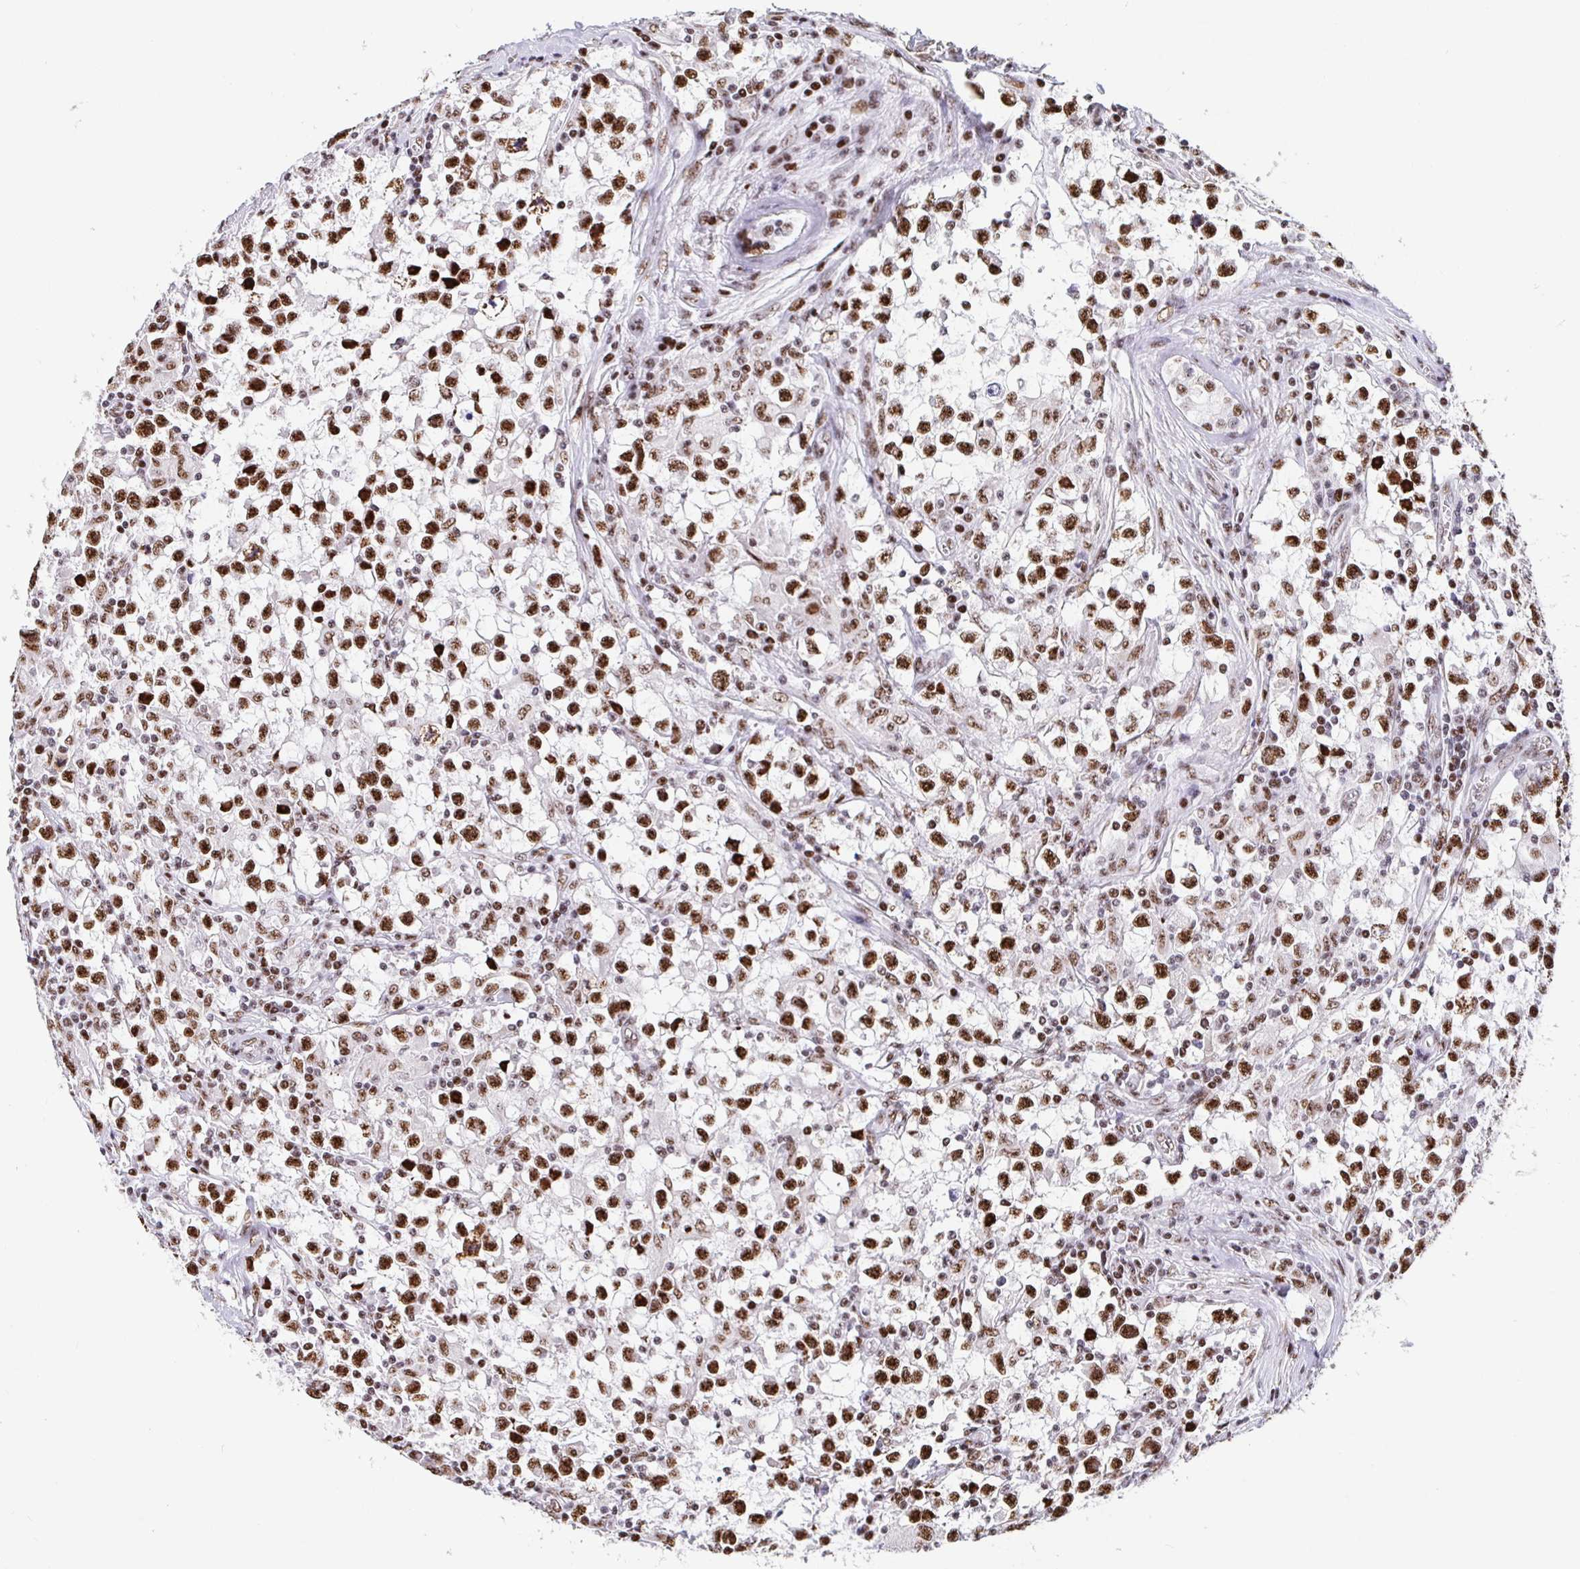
{"staining": {"intensity": "moderate", "quantity": ">75%", "location": "nuclear"}, "tissue": "testis cancer", "cell_type": "Tumor cells", "image_type": "cancer", "snomed": [{"axis": "morphology", "description": "Seminoma, NOS"}, {"axis": "topography", "description": "Testis"}], "caption": "Testis cancer stained for a protein (brown) shows moderate nuclear positive staining in approximately >75% of tumor cells.", "gene": "SETD5", "patient": {"sex": "male", "age": 31}}